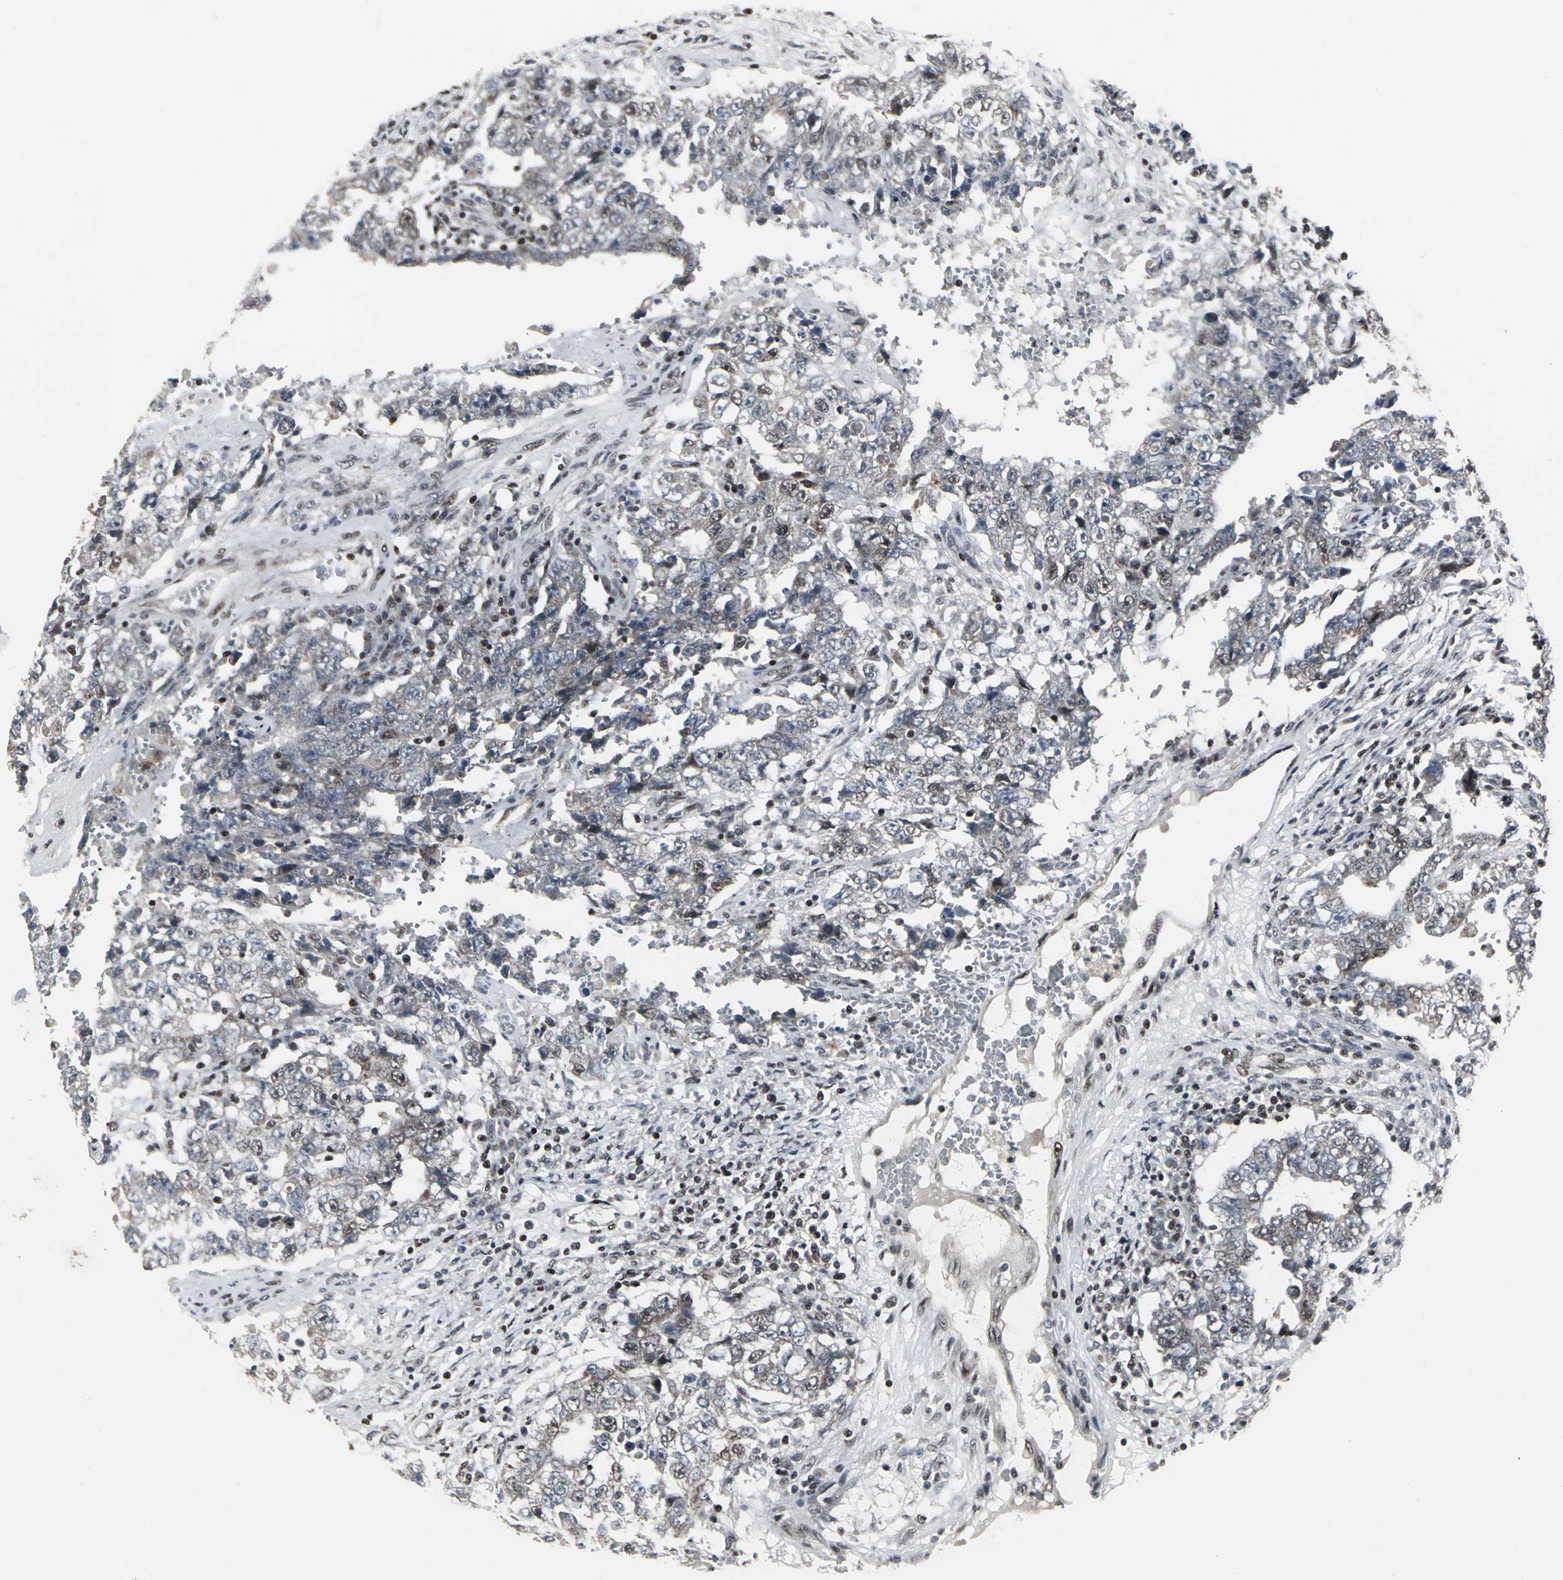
{"staining": {"intensity": "weak", "quantity": "<25%", "location": "nuclear"}, "tissue": "testis cancer", "cell_type": "Tumor cells", "image_type": "cancer", "snomed": [{"axis": "morphology", "description": "Carcinoma, Embryonal, NOS"}, {"axis": "topography", "description": "Testis"}], "caption": "Protein analysis of testis cancer demonstrates no significant expression in tumor cells. The staining was performed using DAB to visualize the protein expression in brown, while the nuclei were stained in blue with hematoxylin (Magnification: 20x).", "gene": "SRF", "patient": {"sex": "male", "age": 26}}